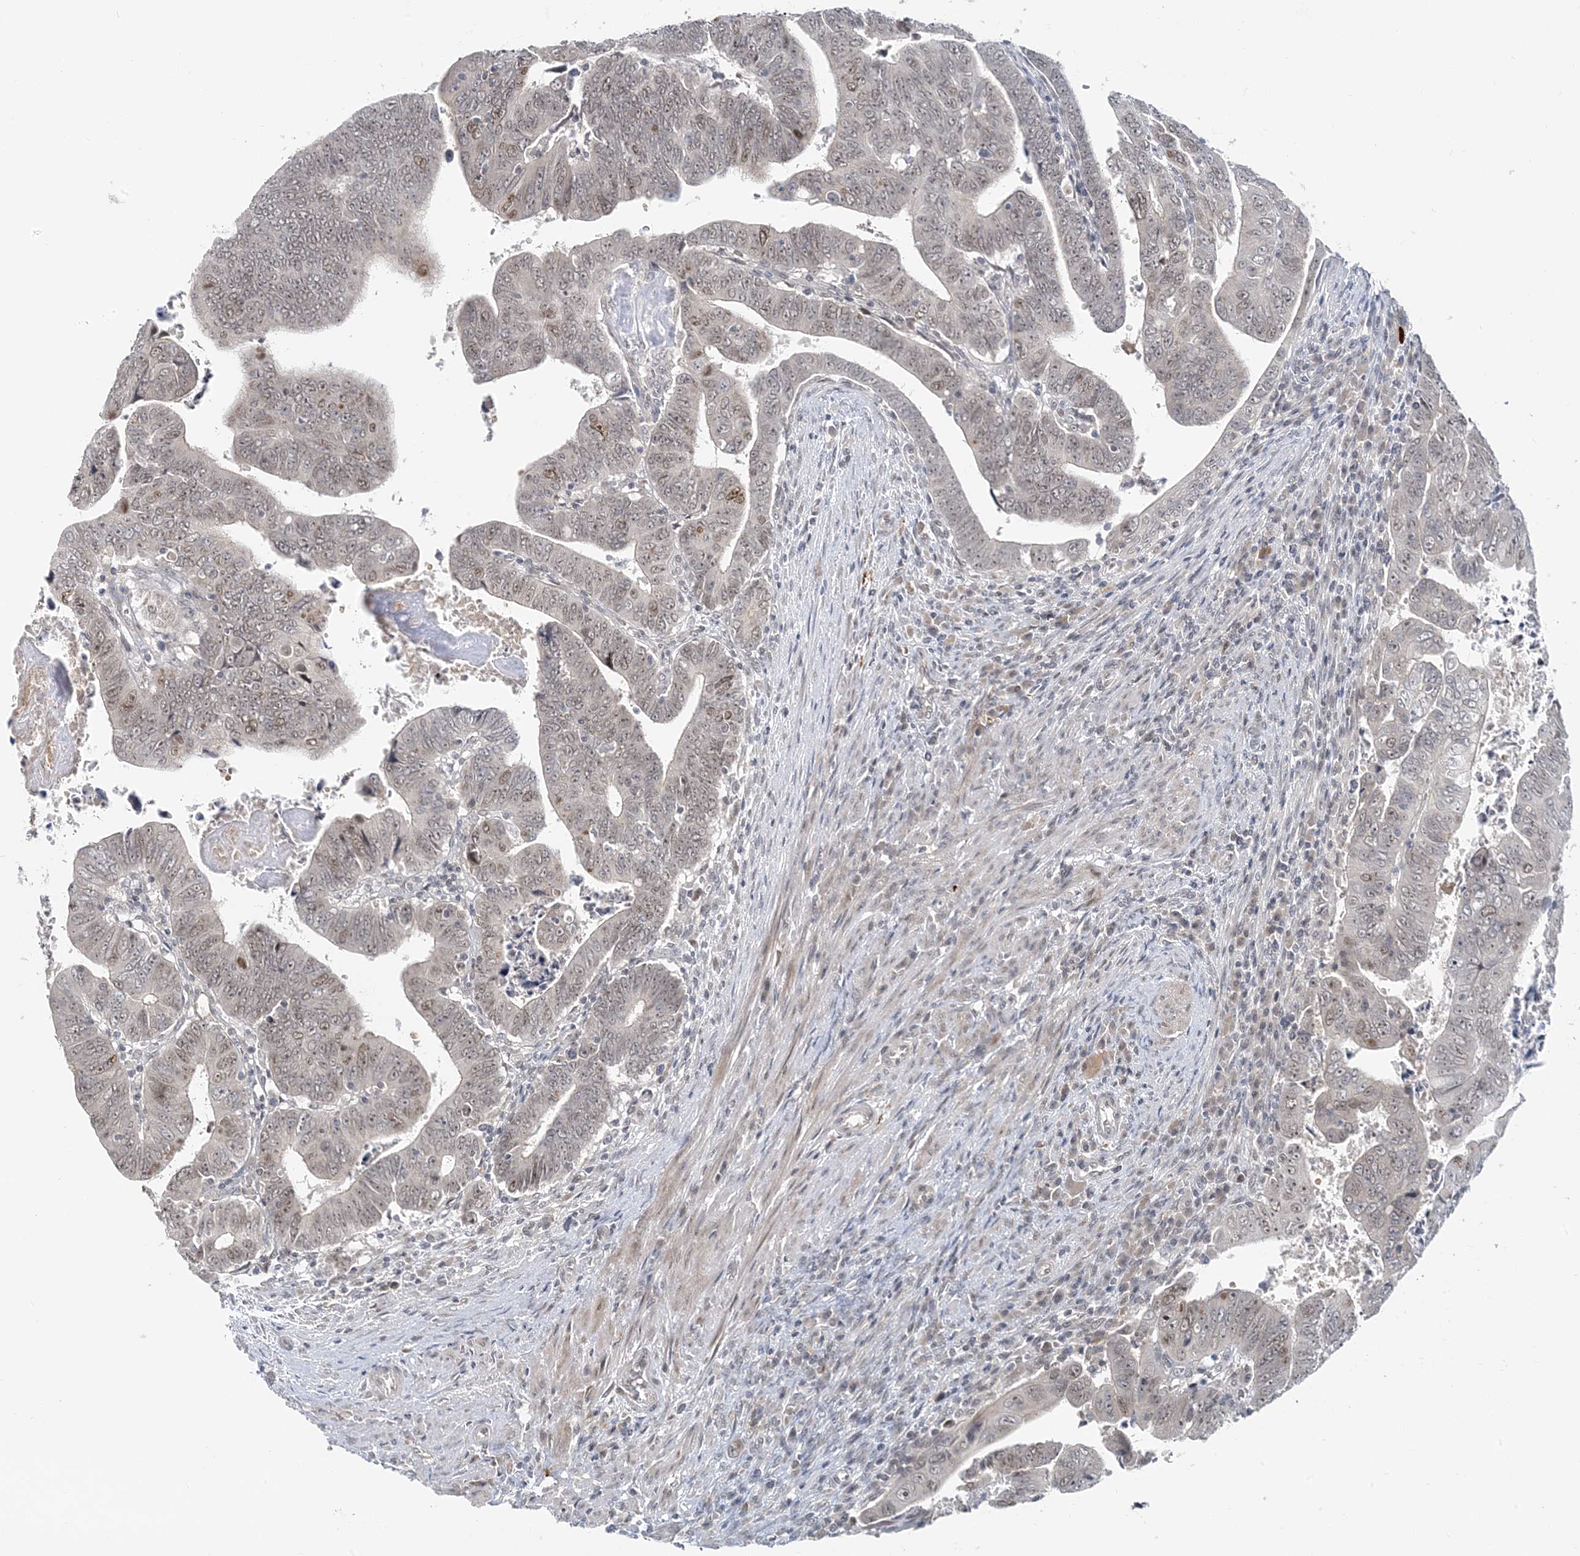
{"staining": {"intensity": "weak", "quantity": ">75%", "location": "nuclear"}, "tissue": "colorectal cancer", "cell_type": "Tumor cells", "image_type": "cancer", "snomed": [{"axis": "morphology", "description": "Normal tissue, NOS"}, {"axis": "morphology", "description": "Adenocarcinoma, NOS"}, {"axis": "topography", "description": "Rectum"}], "caption": "Colorectal cancer stained with a brown dye demonstrates weak nuclear positive staining in about >75% of tumor cells.", "gene": "LEXM", "patient": {"sex": "female", "age": 65}}